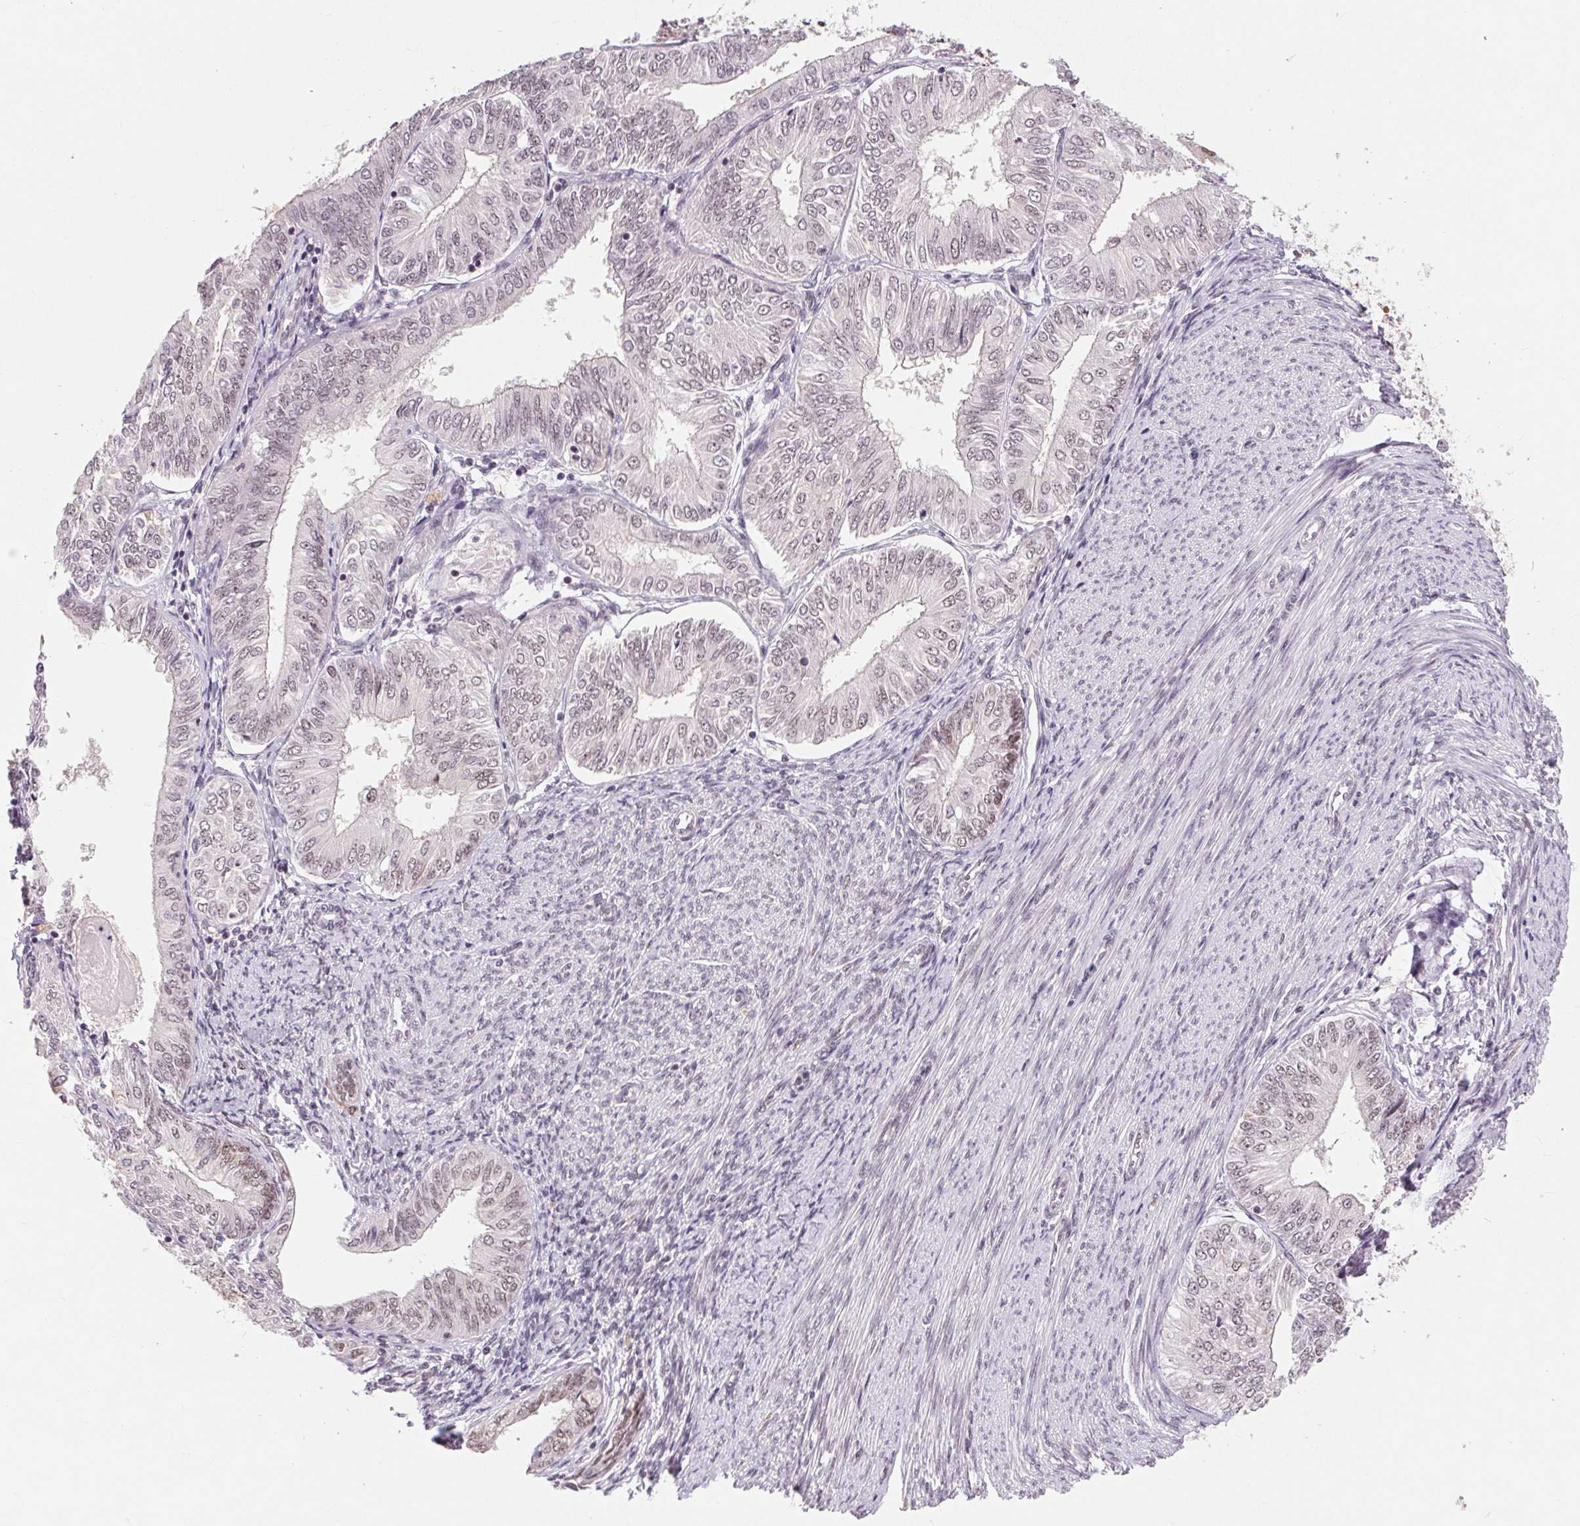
{"staining": {"intensity": "negative", "quantity": "none", "location": "none"}, "tissue": "endometrial cancer", "cell_type": "Tumor cells", "image_type": "cancer", "snomed": [{"axis": "morphology", "description": "Adenocarcinoma, NOS"}, {"axis": "topography", "description": "Endometrium"}], "caption": "This is an IHC histopathology image of human endometrial cancer (adenocarcinoma). There is no staining in tumor cells.", "gene": "CD2BP2", "patient": {"sex": "female", "age": 58}}